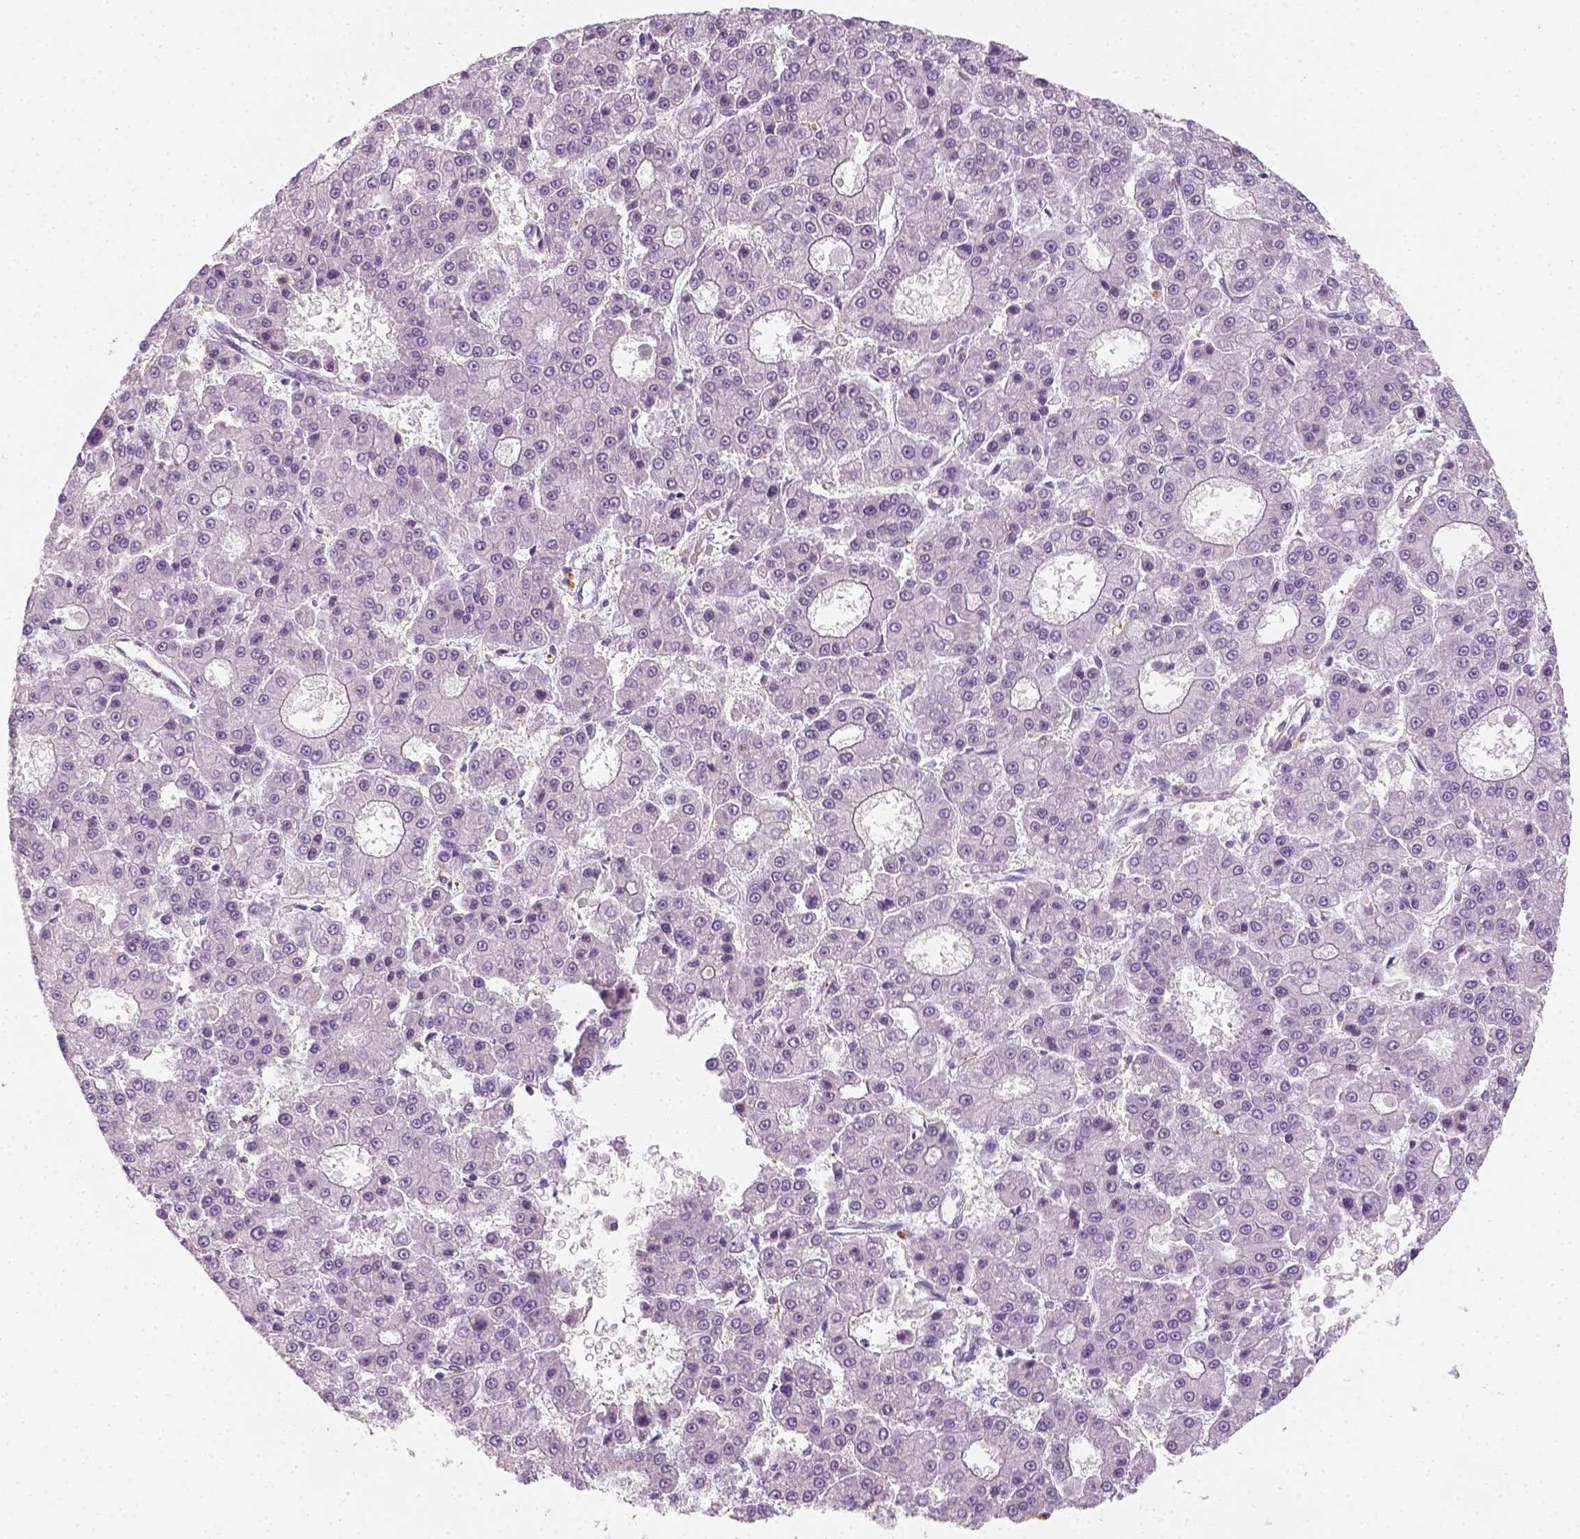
{"staining": {"intensity": "negative", "quantity": "none", "location": "none"}, "tissue": "liver cancer", "cell_type": "Tumor cells", "image_type": "cancer", "snomed": [{"axis": "morphology", "description": "Carcinoma, Hepatocellular, NOS"}, {"axis": "topography", "description": "Liver"}], "caption": "The image demonstrates no staining of tumor cells in liver cancer.", "gene": "FAM163B", "patient": {"sex": "male", "age": 70}}